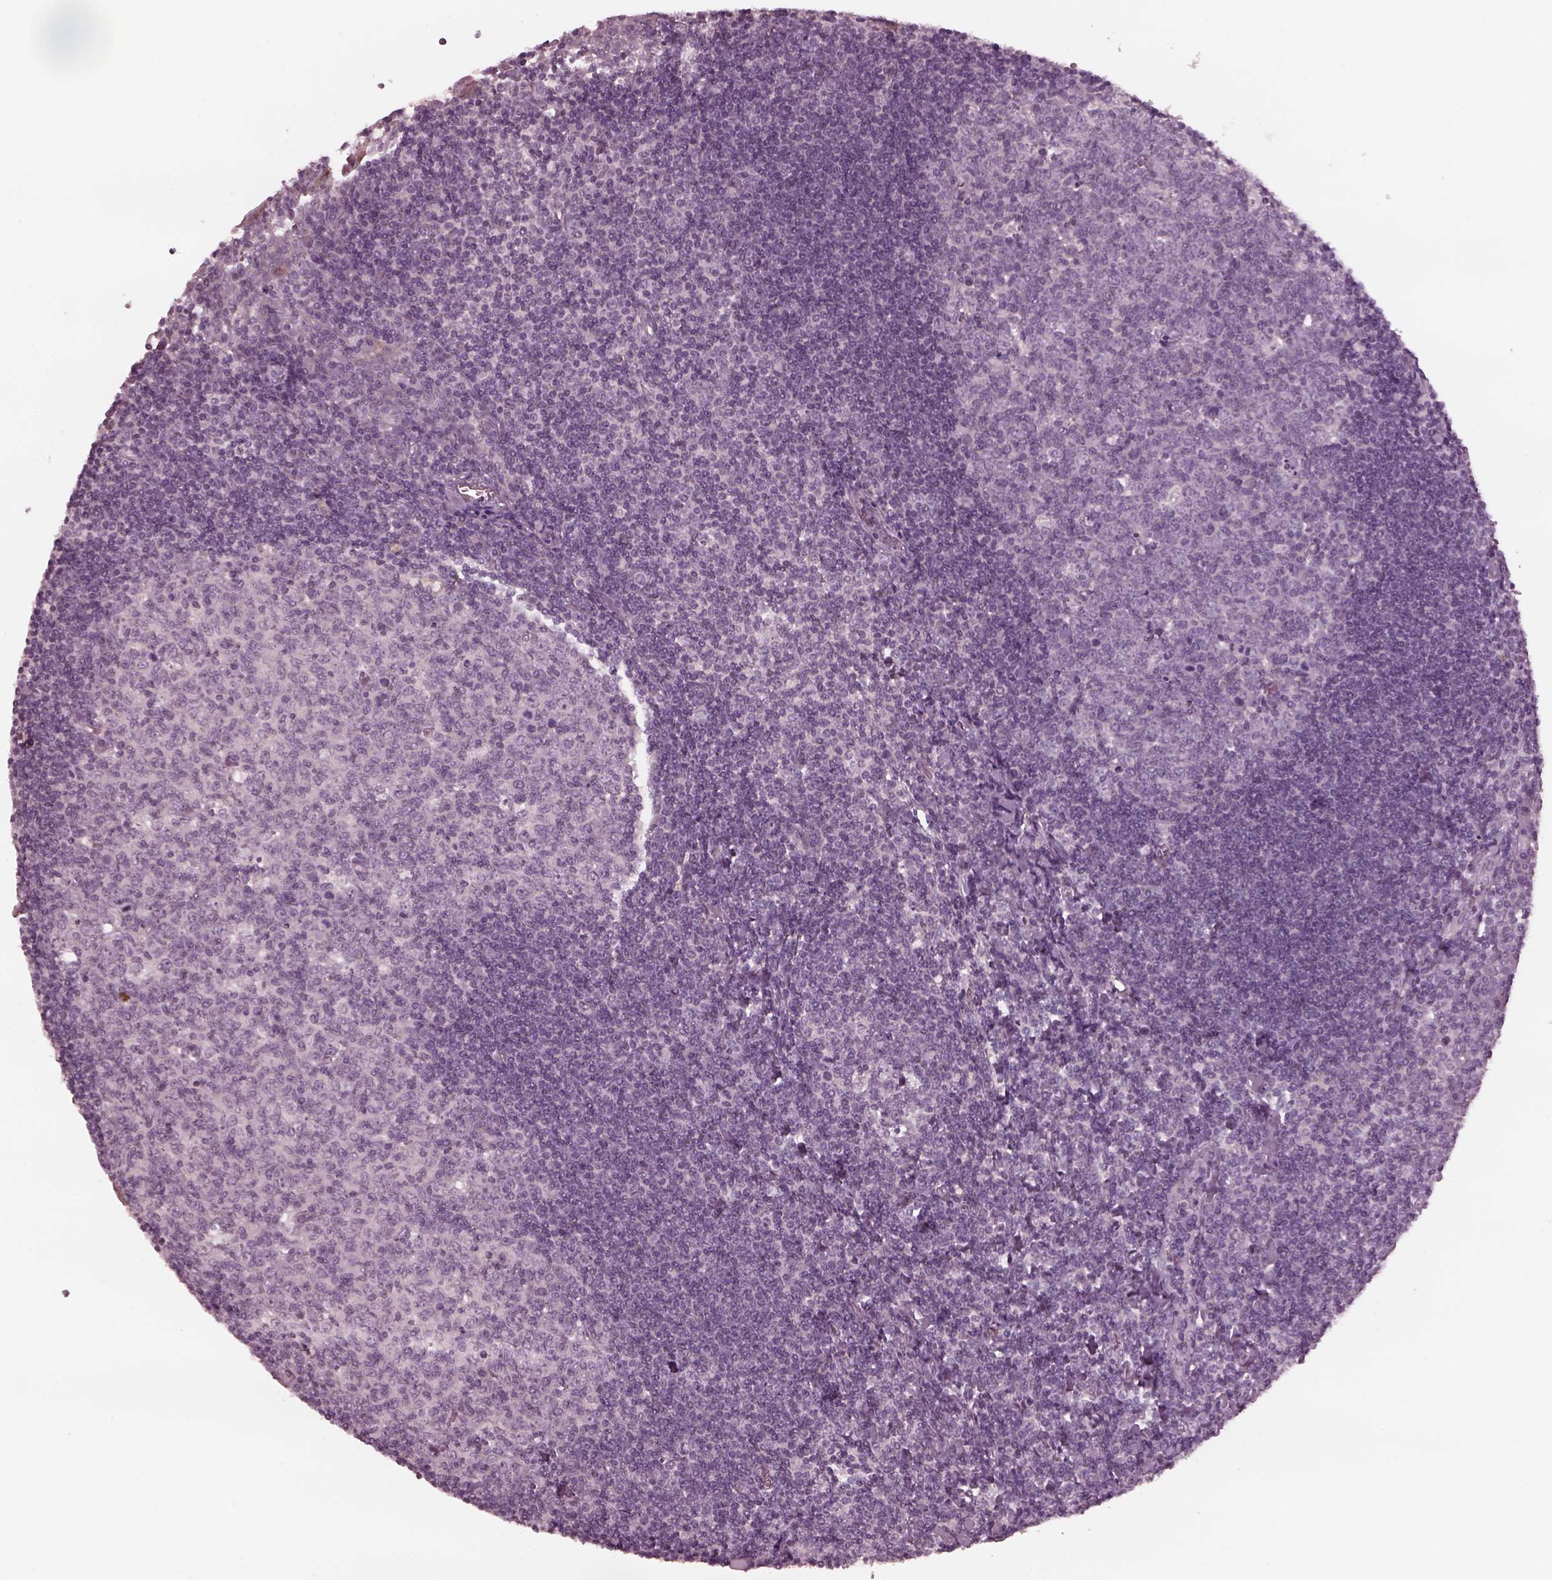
{"staining": {"intensity": "negative", "quantity": "none", "location": "none"}, "tissue": "tonsil", "cell_type": "Germinal center cells", "image_type": "normal", "snomed": [{"axis": "morphology", "description": "Normal tissue, NOS"}, {"axis": "topography", "description": "Tonsil"}], "caption": "Immunohistochemistry of unremarkable human tonsil demonstrates no expression in germinal center cells.", "gene": "YY2", "patient": {"sex": "female", "age": 12}}